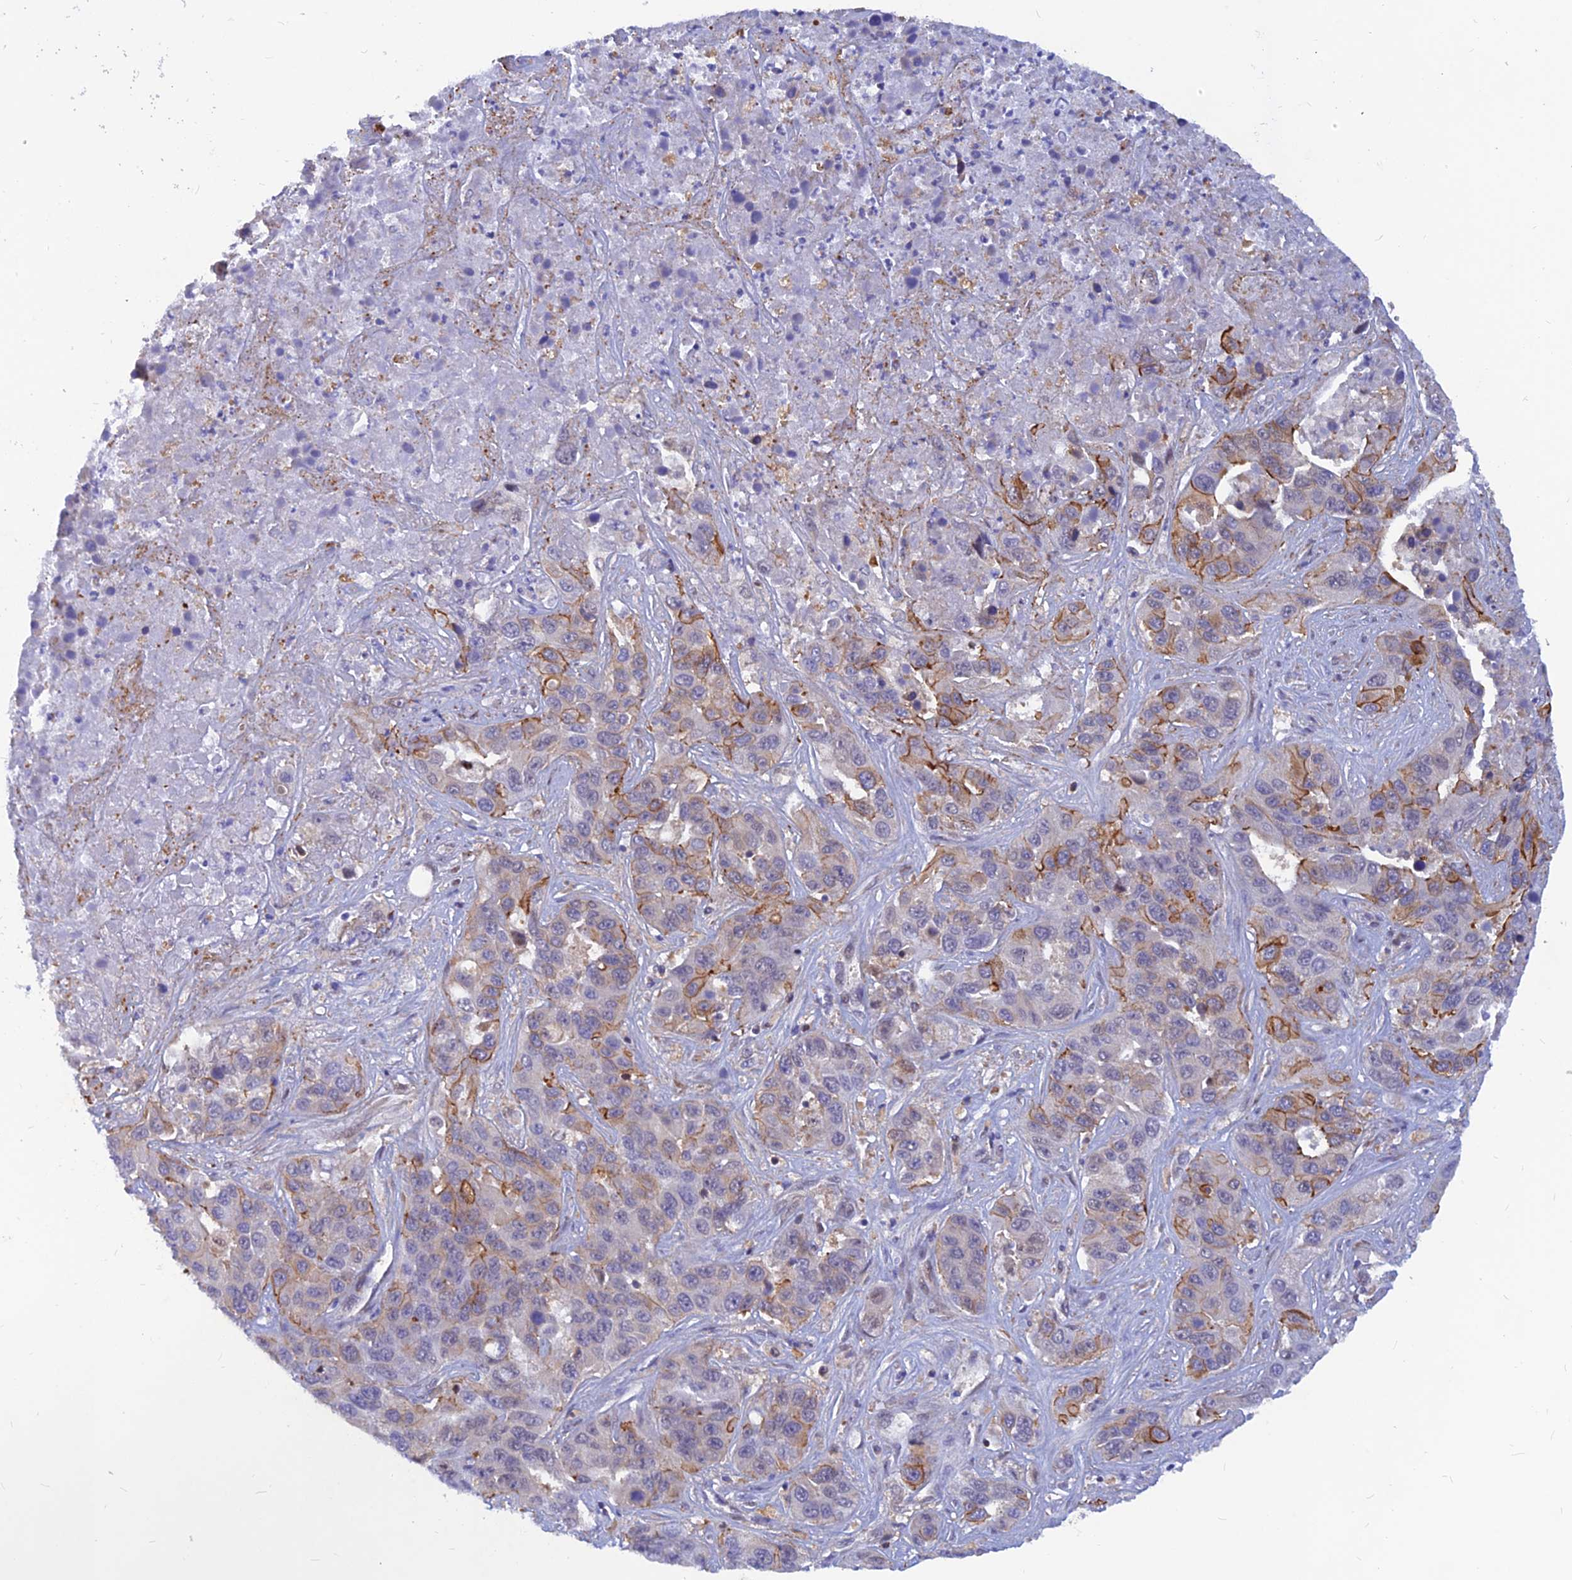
{"staining": {"intensity": "moderate", "quantity": "<25%", "location": "cytoplasmic/membranous"}, "tissue": "liver cancer", "cell_type": "Tumor cells", "image_type": "cancer", "snomed": [{"axis": "morphology", "description": "Cholangiocarcinoma"}, {"axis": "topography", "description": "Liver"}], "caption": "Brown immunohistochemical staining in human liver cancer (cholangiocarcinoma) displays moderate cytoplasmic/membranous expression in about <25% of tumor cells.", "gene": "DNAJC16", "patient": {"sex": "female", "age": 52}}